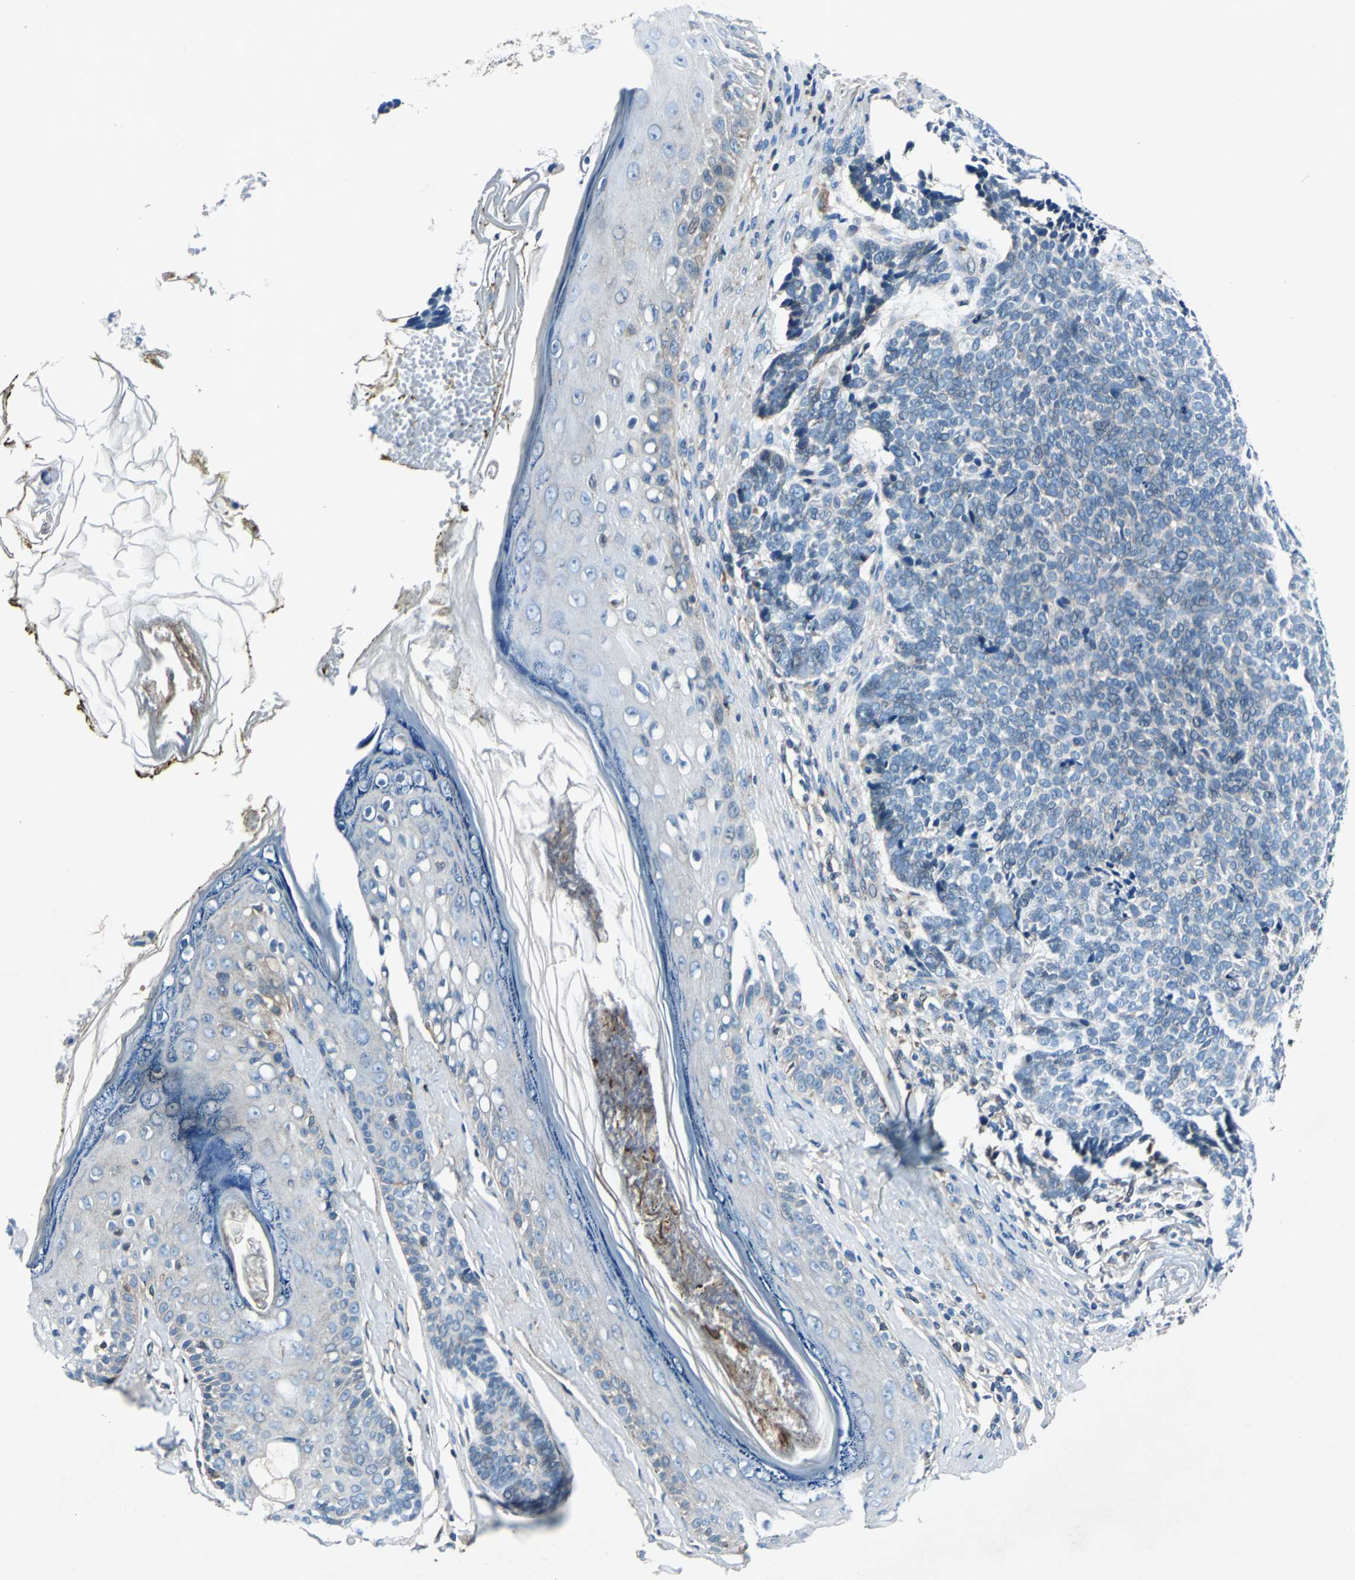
{"staining": {"intensity": "weak", "quantity": "<25%", "location": "cytoplasmic/membranous"}, "tissue": "skin cancer", "cell_type": "Tumor cells", "image_type": "cancer", "snomed": [{"axis": "morphology", "description": "Basal cell carcinoma"}, {"axis": "topography", "description": "Skin"}], "caption": "Micrograph shows no protein positivity in tumor cells of skin cancer (basal cell carcinoma) tissue.", "gene": "HTATIP2", "patient": {"sex": "male", "age": 84}}